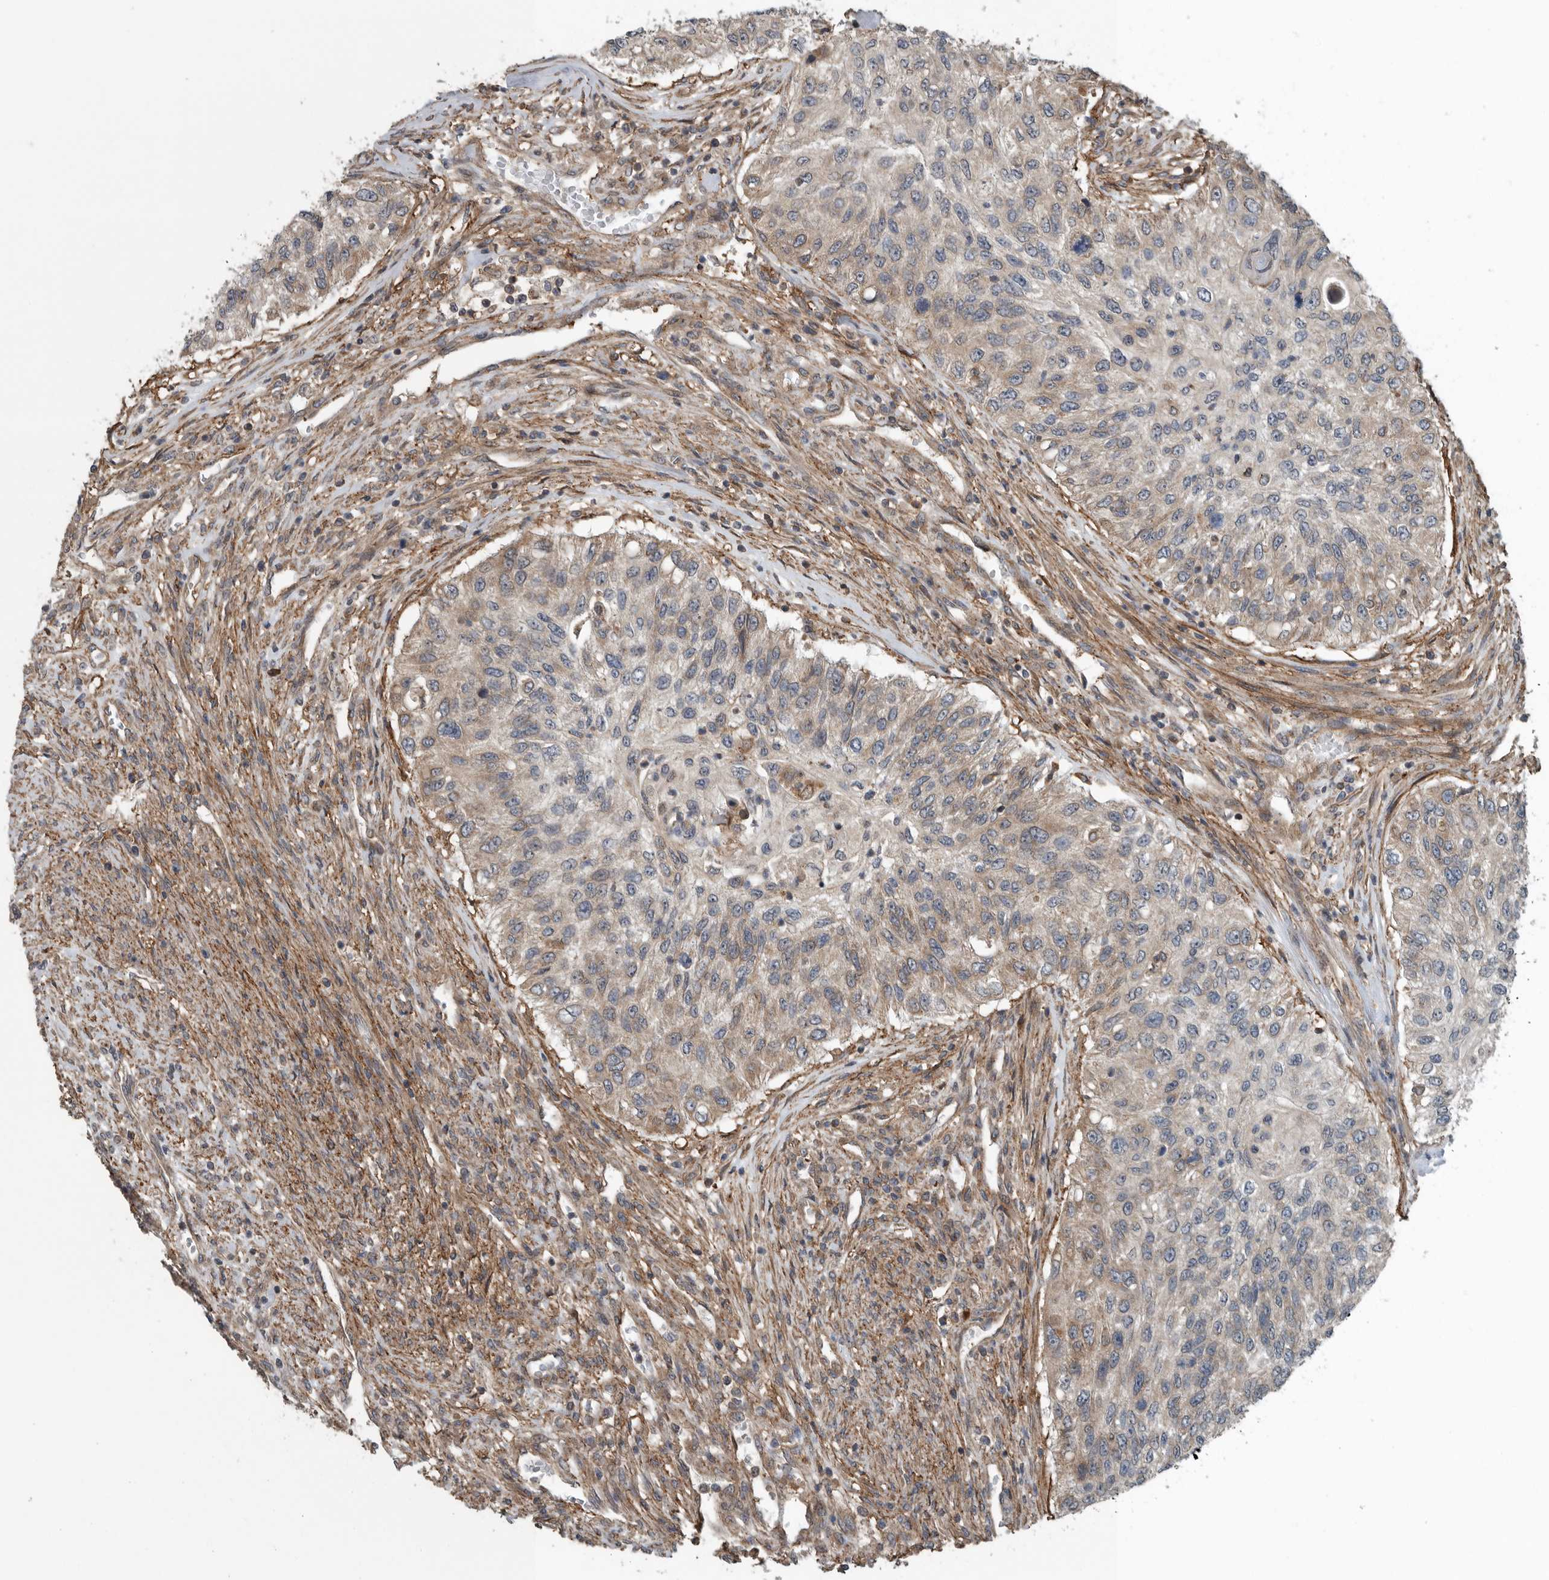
{"staining": {"intensity": "weak", "quantity": "<25%", "location": "cytoplasmic/membranous"}, "tissue": "urothelial cancer", "cell_type": "Tumor cells", "image_type": "cancer", "snomed": [{"axis": "morphology", "description": "Urothelial carcinoma, High grade"}, {"axis": "topography", "description": "Urinary bladder"}], "caption": "Immunohistochemistry micrograph of neoplastic tissue: human urothelial cancer stained with DAB (3,3'-diaminobenzidine) displays no significant protein staining in tumor cells.", "gene": "AMFR", "patient": {"sex": "female", "age": 60}}